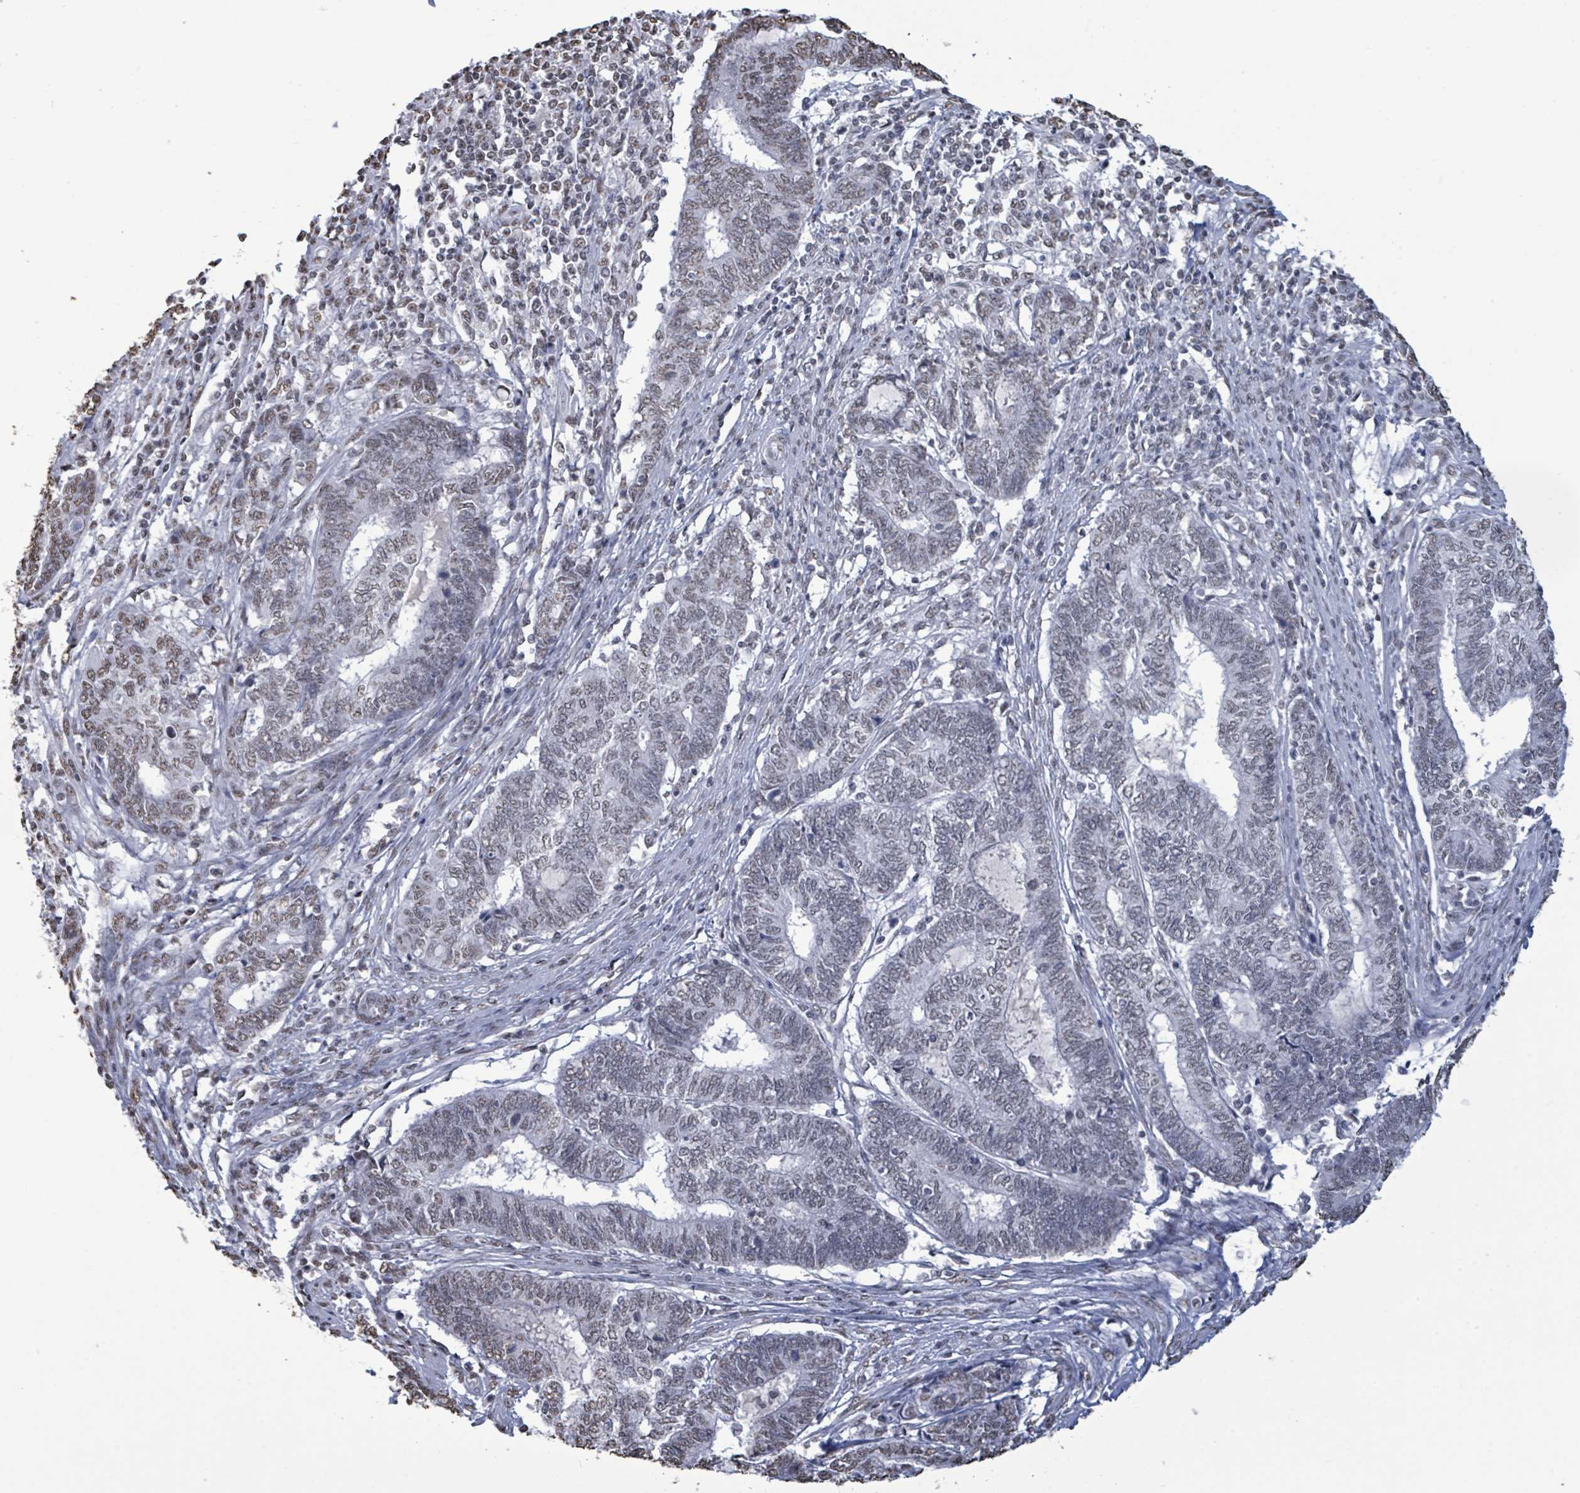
{"staining": {"intensity": "weak", "quantity": "25%-75%", "location": "nuclear"}, "tissue": "endometrial cancer", "cell_type": "Tumor cells", "image_type": "cancer", "snomed": [{"axis": "morphology", "description": "Adenocarcinoma, NOS"}, {"axis": "topography", "description": "Uterus"}, {"axis": "topography", "description": "Endometrium"}], "caption": "The immunohistochemical stain highlights weak nuclear staining in tumor cells of endometrial cancer tissue. The staining was performed using DAB, with brown indicating positive protein expression. Nuclei are stained blue with hematoxylin.", "gene": "SAMD14", "patient": {"sex": "female", "age": 70}}